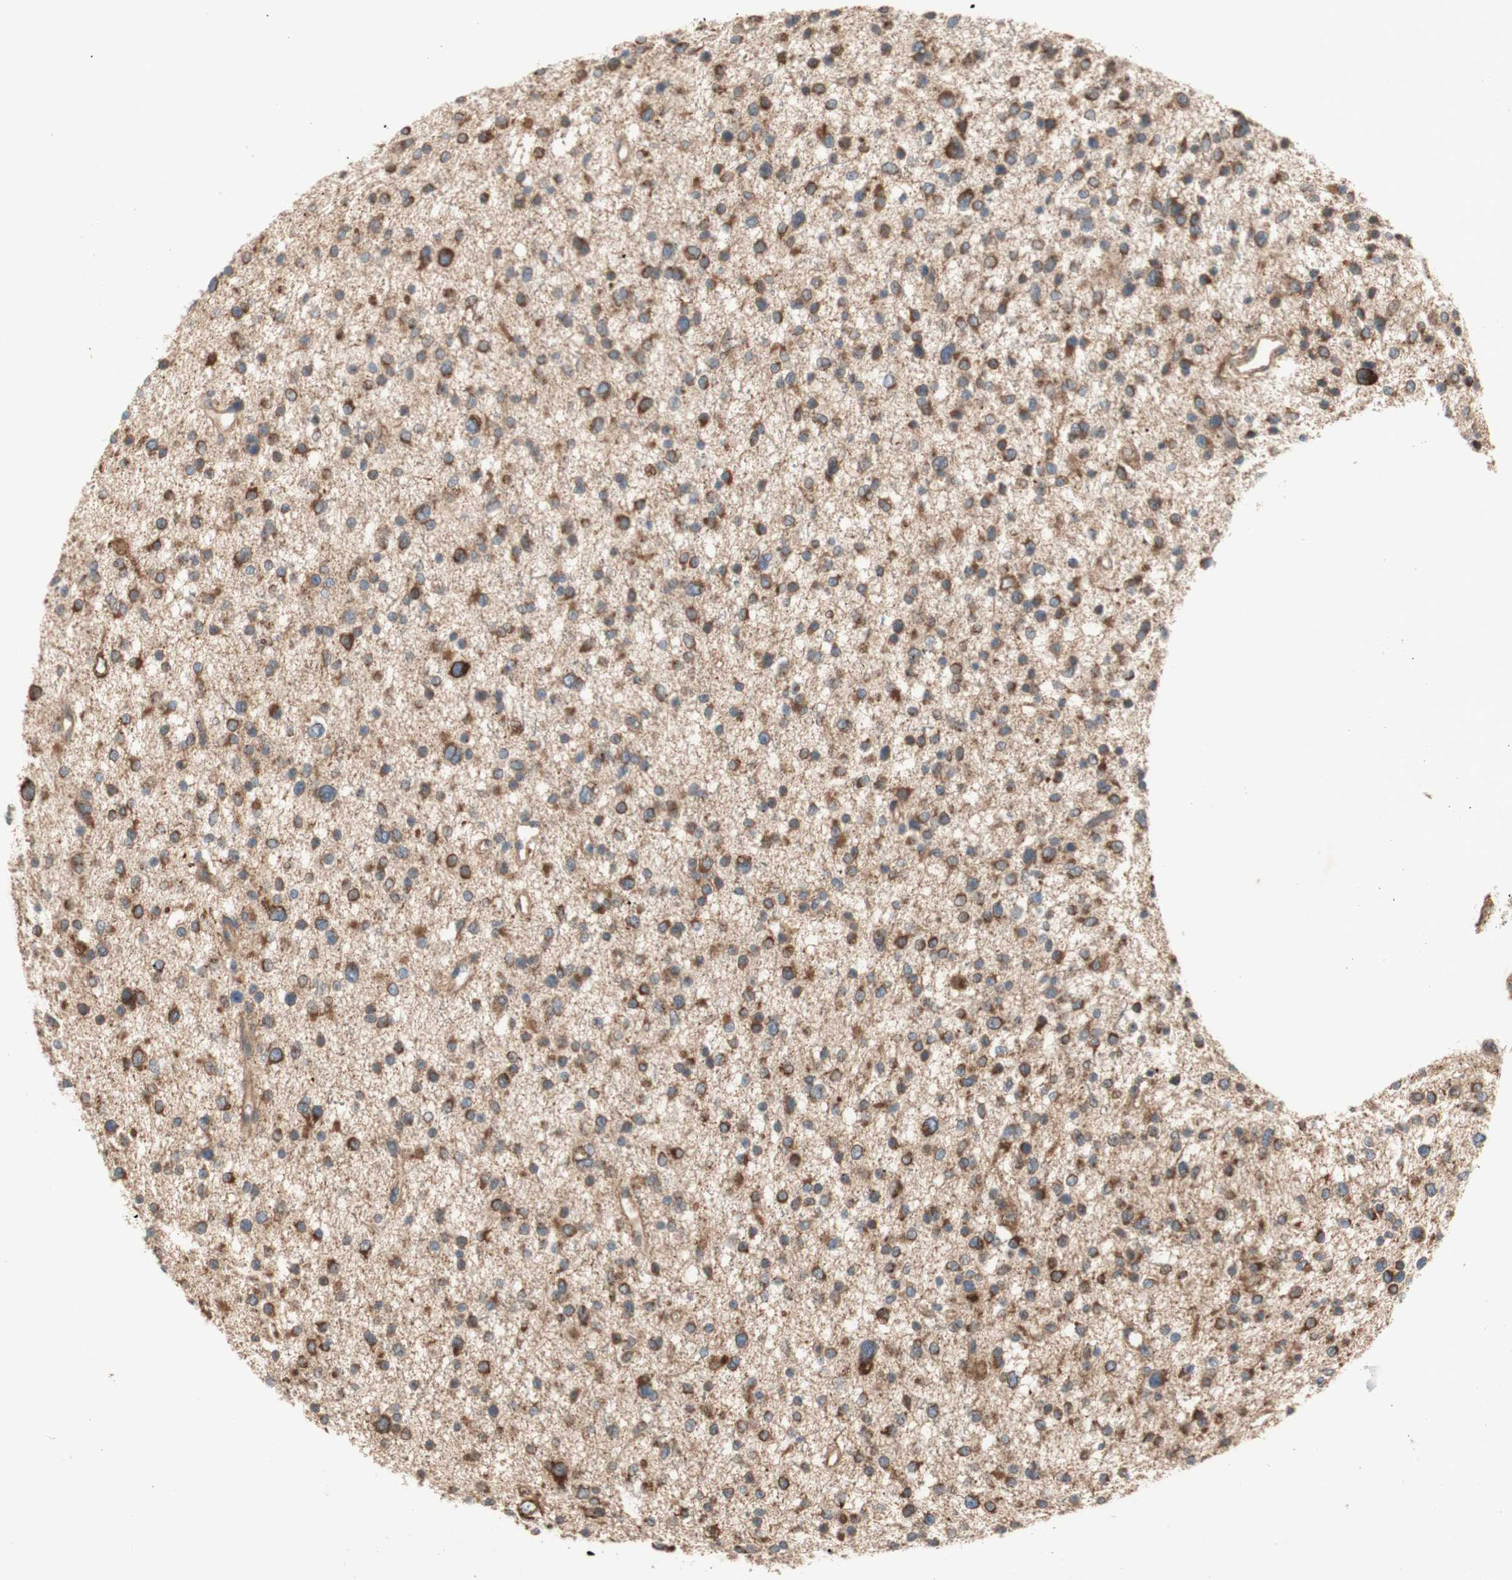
{"staining": {"intensity": "moderate", "quantity": ">75%", "location": "cytoplasmic/membranous"}, "tissue": "glioma", "cell_type": "Tumor cells", "image_type": "cancer", "snomed": [{"axis": "morphology", "description": "Glioma, malignant, Low grade"}, {"axis": "topography", "description": "Brain"}], "caption": "About >75% of tumor cells in human malignant glioma (low-grade) show moderate cytoplasmic/membranous protein positivity as visualized by brown immunohistochemical staining.", "gene": "SOCS2", "patient": {"sex": "female", "age": 37}}